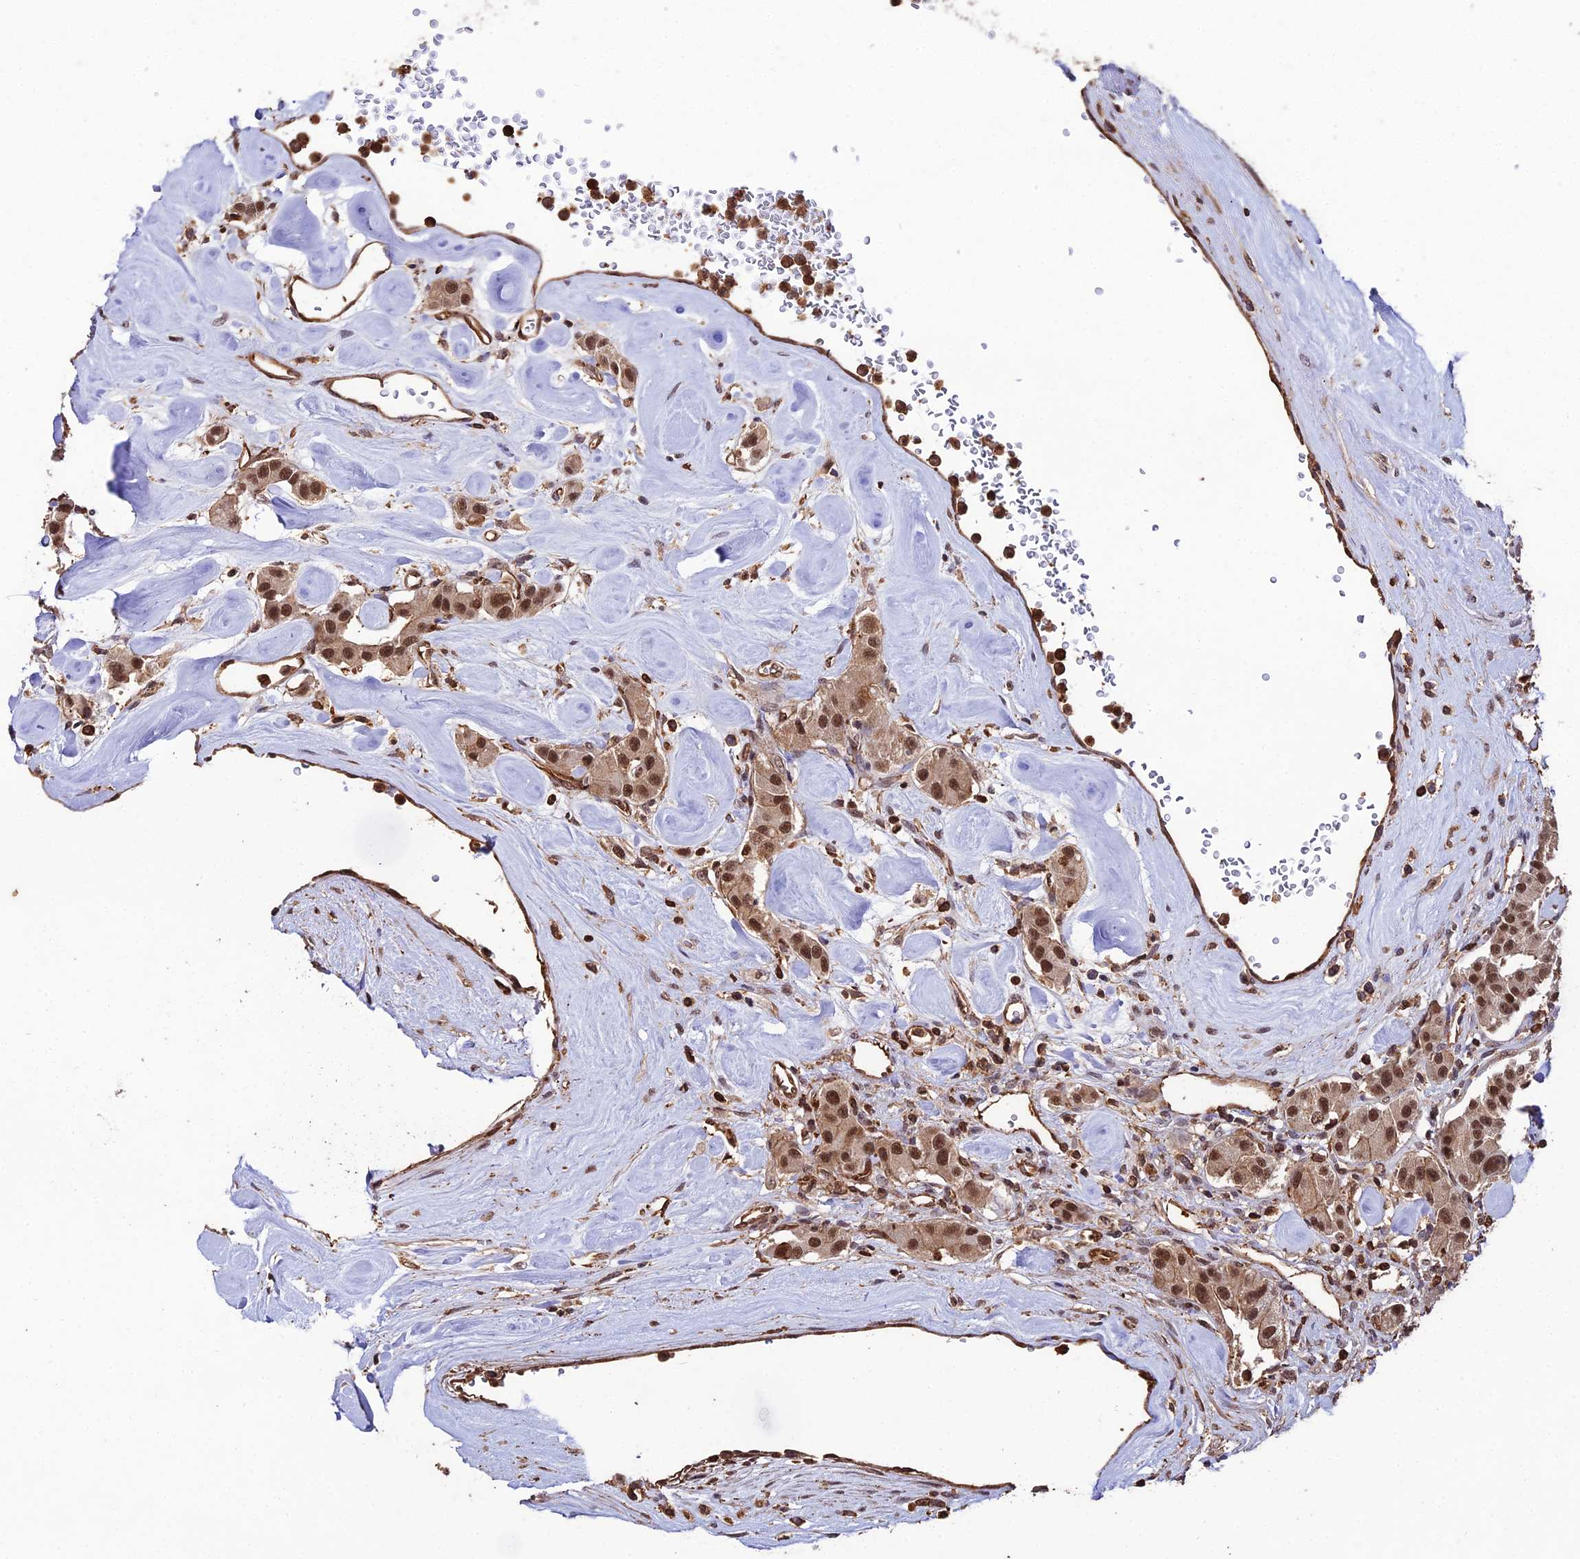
{"staining": {"intensity": "moderate", "quantity": ">75%", "location": "cytoplasmic/membranous,nuclear"}, "tissue": "carcinoid", "cell_type": "Tumor cells", "image_type": "cancer", "snomed": [{"axis": "morphology", "description": "Carcinoid, malignant, NOS"}, {"axis": "topography", "description": "Pancreas"}], "caption": "Immunohistochemistry (DAB) staining of human carcinoid exhibits moderate cytoplasmic/membranous and nuclear protein positivity in about >75% of tumor cells. (brown staining indicates protein expression, while blue staining denotes nuclei).", "gene": "PPP4C", "patient": {"sex": "male", "age": 41}}